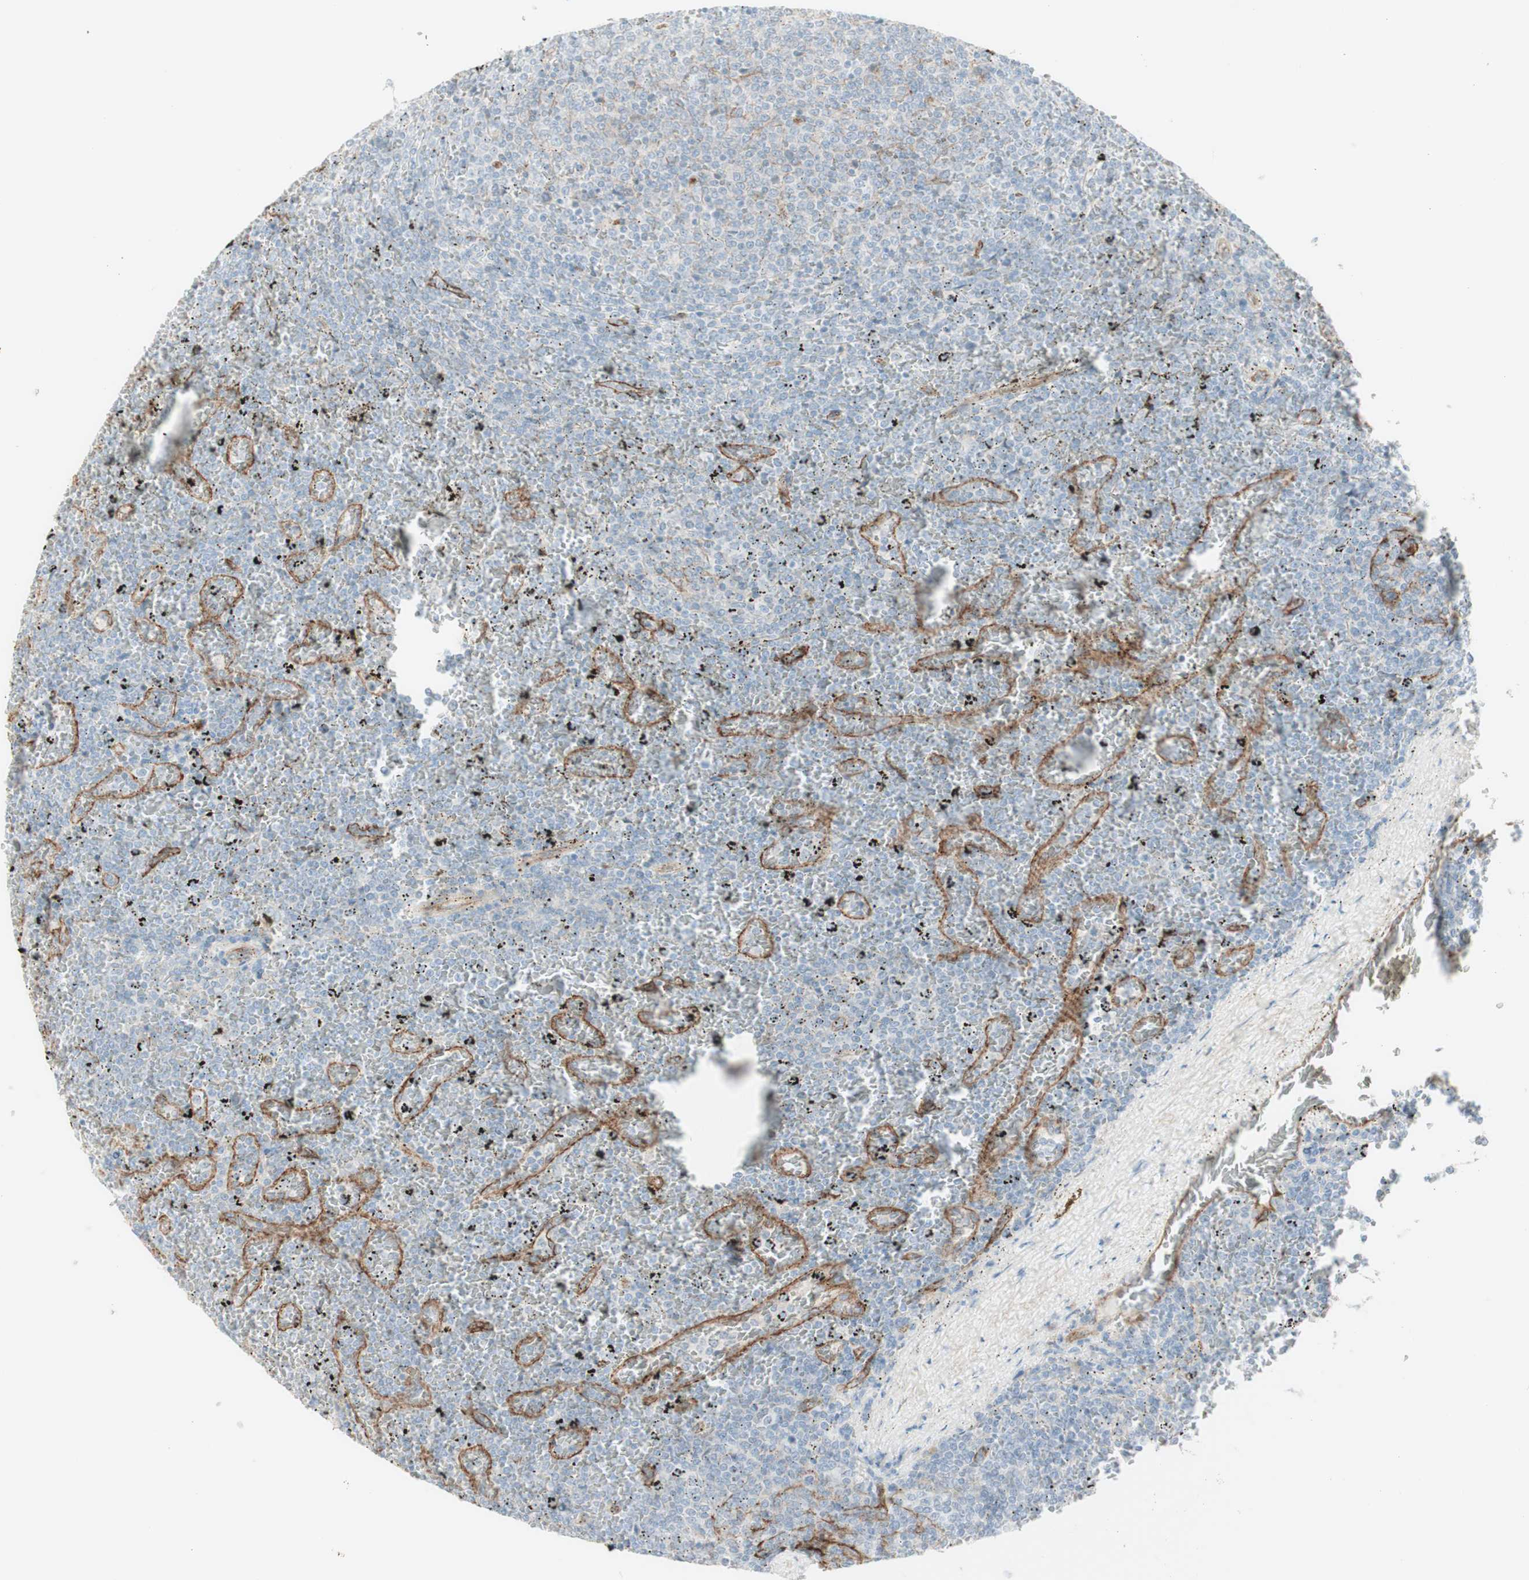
{"staining": {"intensity": "weak", "quantity": "<25%", "location": "cytoplasmic/membranous"}, "tissue": "lymphoma", "cell_type": "Tumor cells", "image_type": "cancer", "snomed": [{"axis": "morphology", "description": "Malignant lymphoma, non-Hodgkin's type, Low grade"}, {"axis": "topography", "description": "Spleen"}], "caption": "Protein analysis of lymphoma demonstrates no significant positivity in tumor cells. Nuclei are stained in blue.", "gene": "MYO6", "patient": {"sex": "female", "age": 77}}